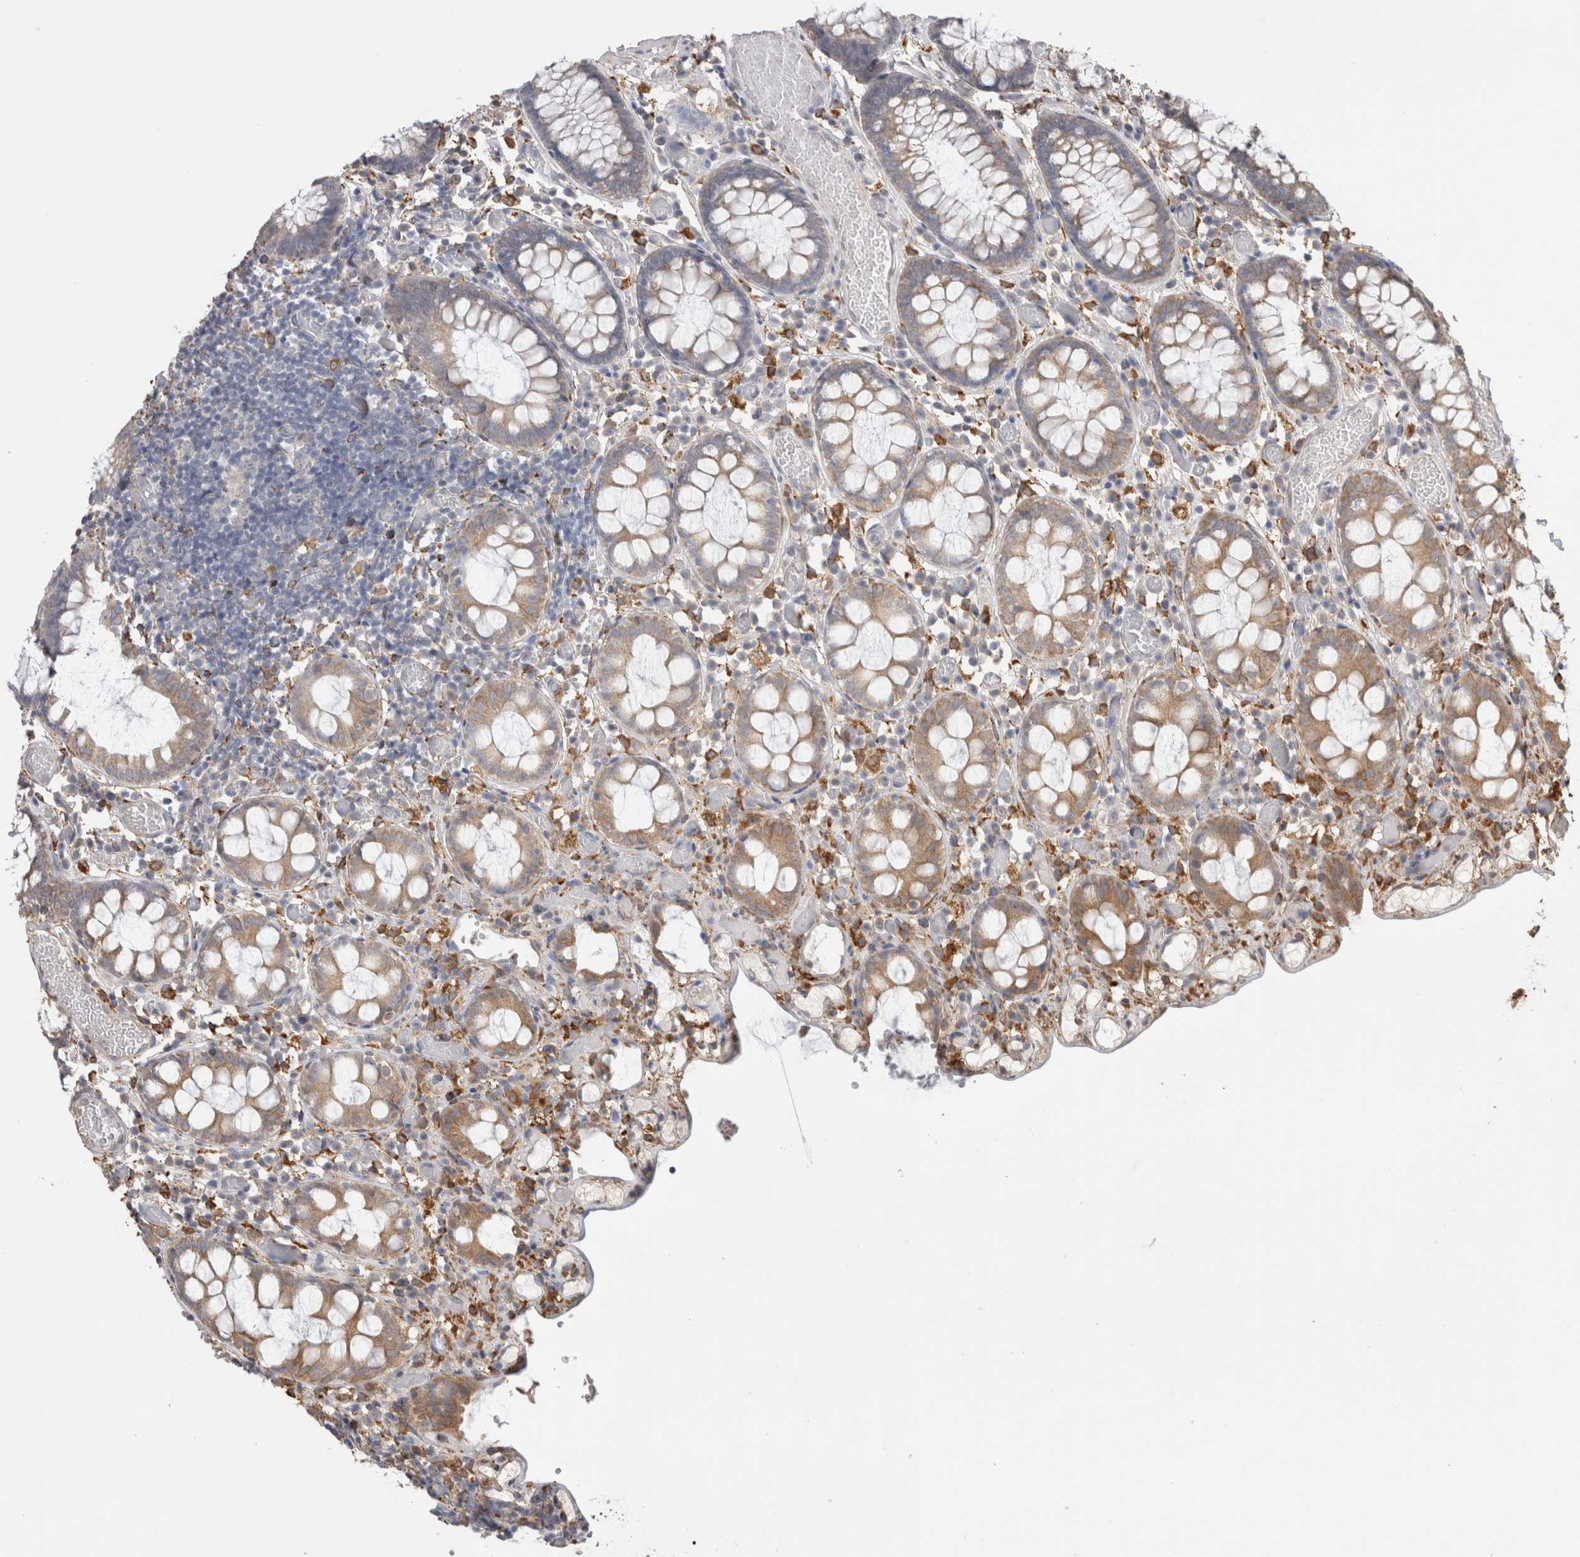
{"staining": {"intensity": "weak", "quantity": ">75%", "location": "cytoplasmic/membranous"}, "tissue": "colon", "cell_type": "Endothelial cells", "image_type": "normal", "snomed": [{"axis": "morphology", "description": "Normal tissue, NOS"}, {"axis": "topography", "description": "Colon"}], "caption": "Immunohistochemistry (DAB (3,3'-diaminobenzidine)) staining of benign human colon displays weak cytoplasmic/membranous protein staining in approximately >75% of endothelial cells.", "gene": "LRPAP1", "patient": {"sex": "male", "age": 14}}